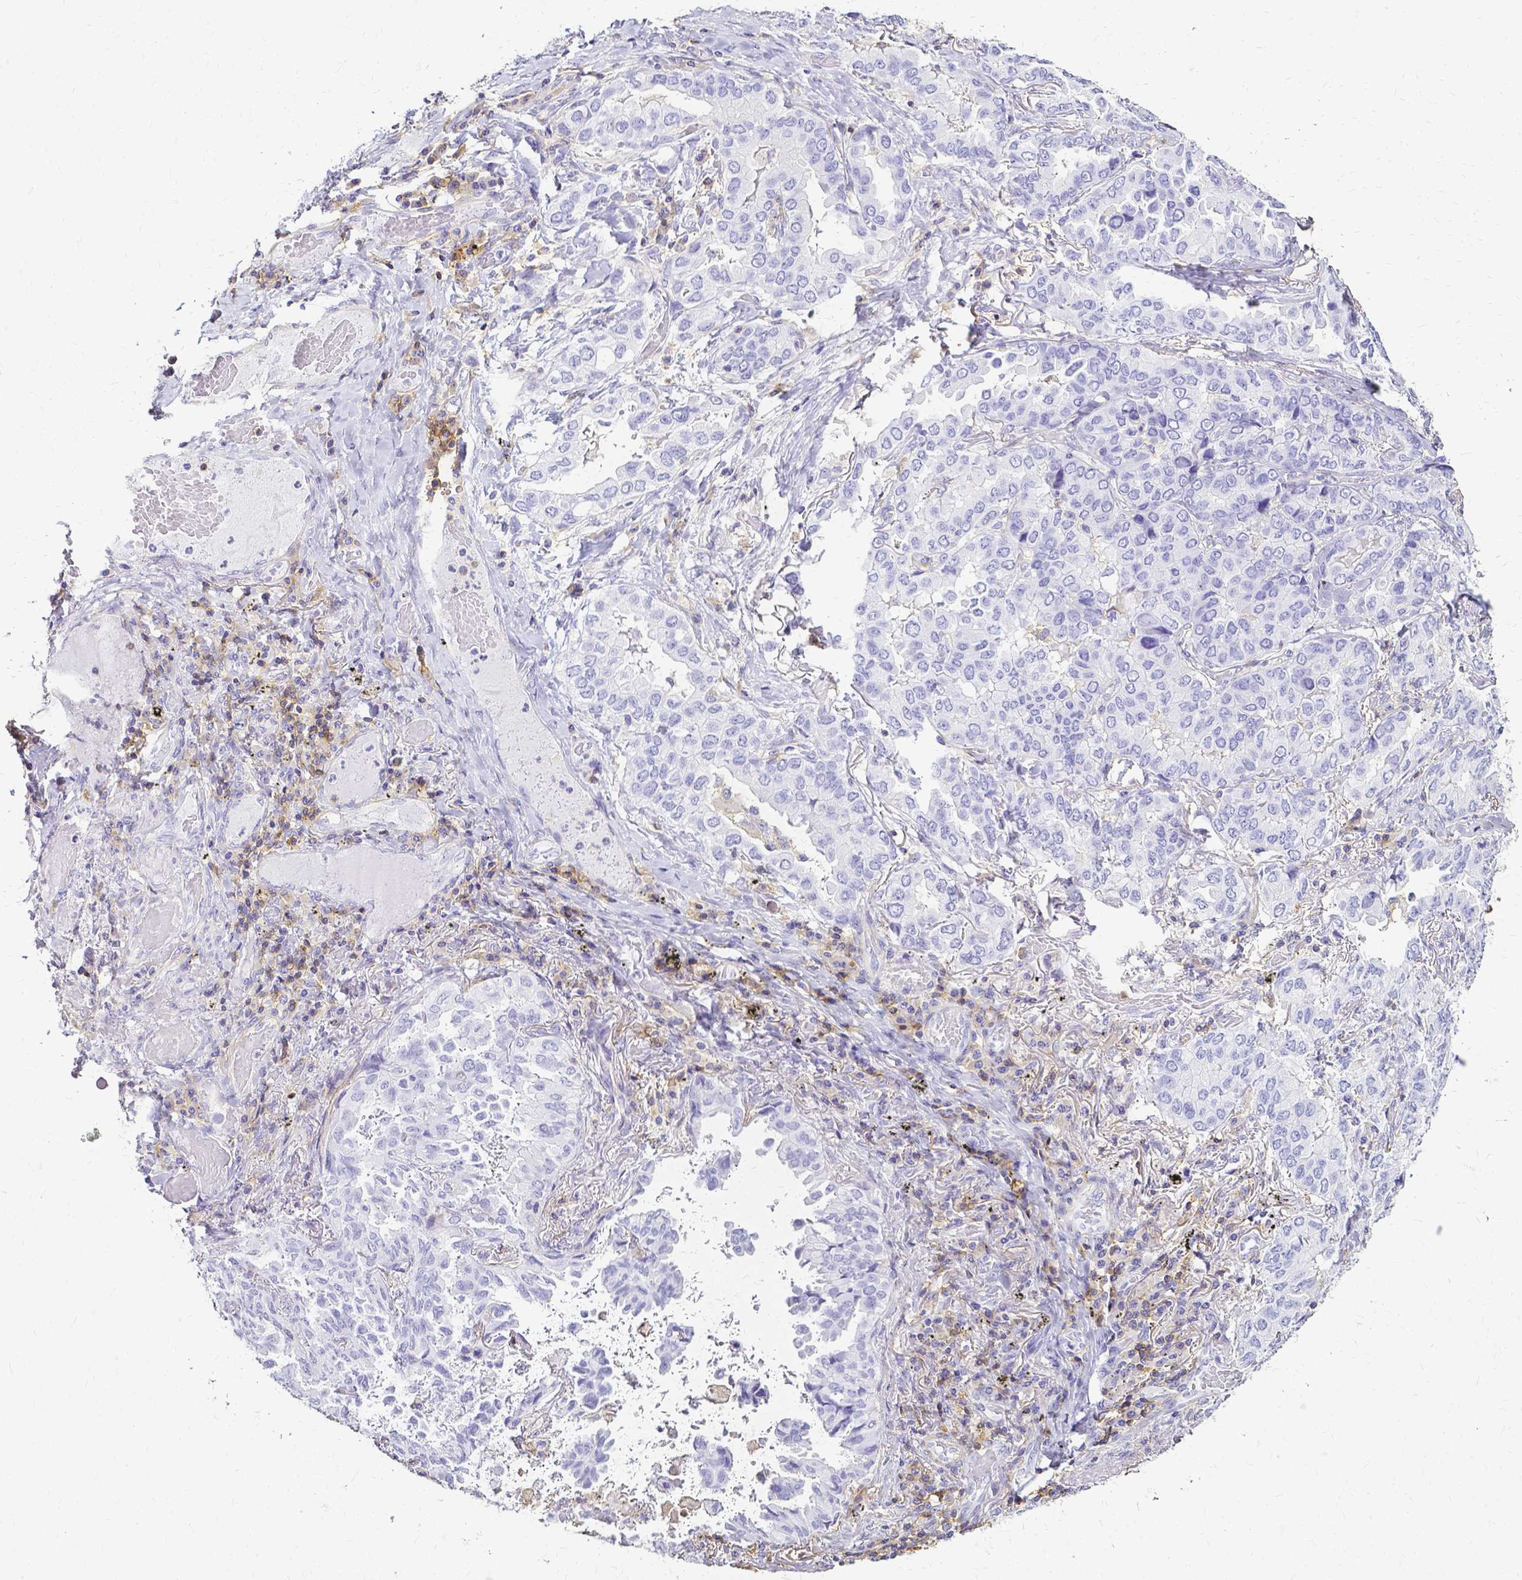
{"staining": {"intensity": "negative", "quantity": "none", "location": "none"}, "tissue": "lung cancer", "cell_type": "Tumor cells", "image_type": "cancer", "snomed": [{"axis": "morphology", "description": "Aneuploidy"}, {"axis": "morphology", "description": "Adenocarcinoma, NOS"}, {"axis": "morphology", "description": "Adenocarcinoma, metastatic, NOS"}, {"axis": "topography", "description": "Lymph node"}, {"axis": "topography", "description": "Lung"}], "caption": "The immunohistochemistry histopathology image has no significant positivity in tumor cells of lung cancer (adenocarcinoma) tissue.", "gene": "HSPA12A", "patient": {"sex": "female", "age": 48}}